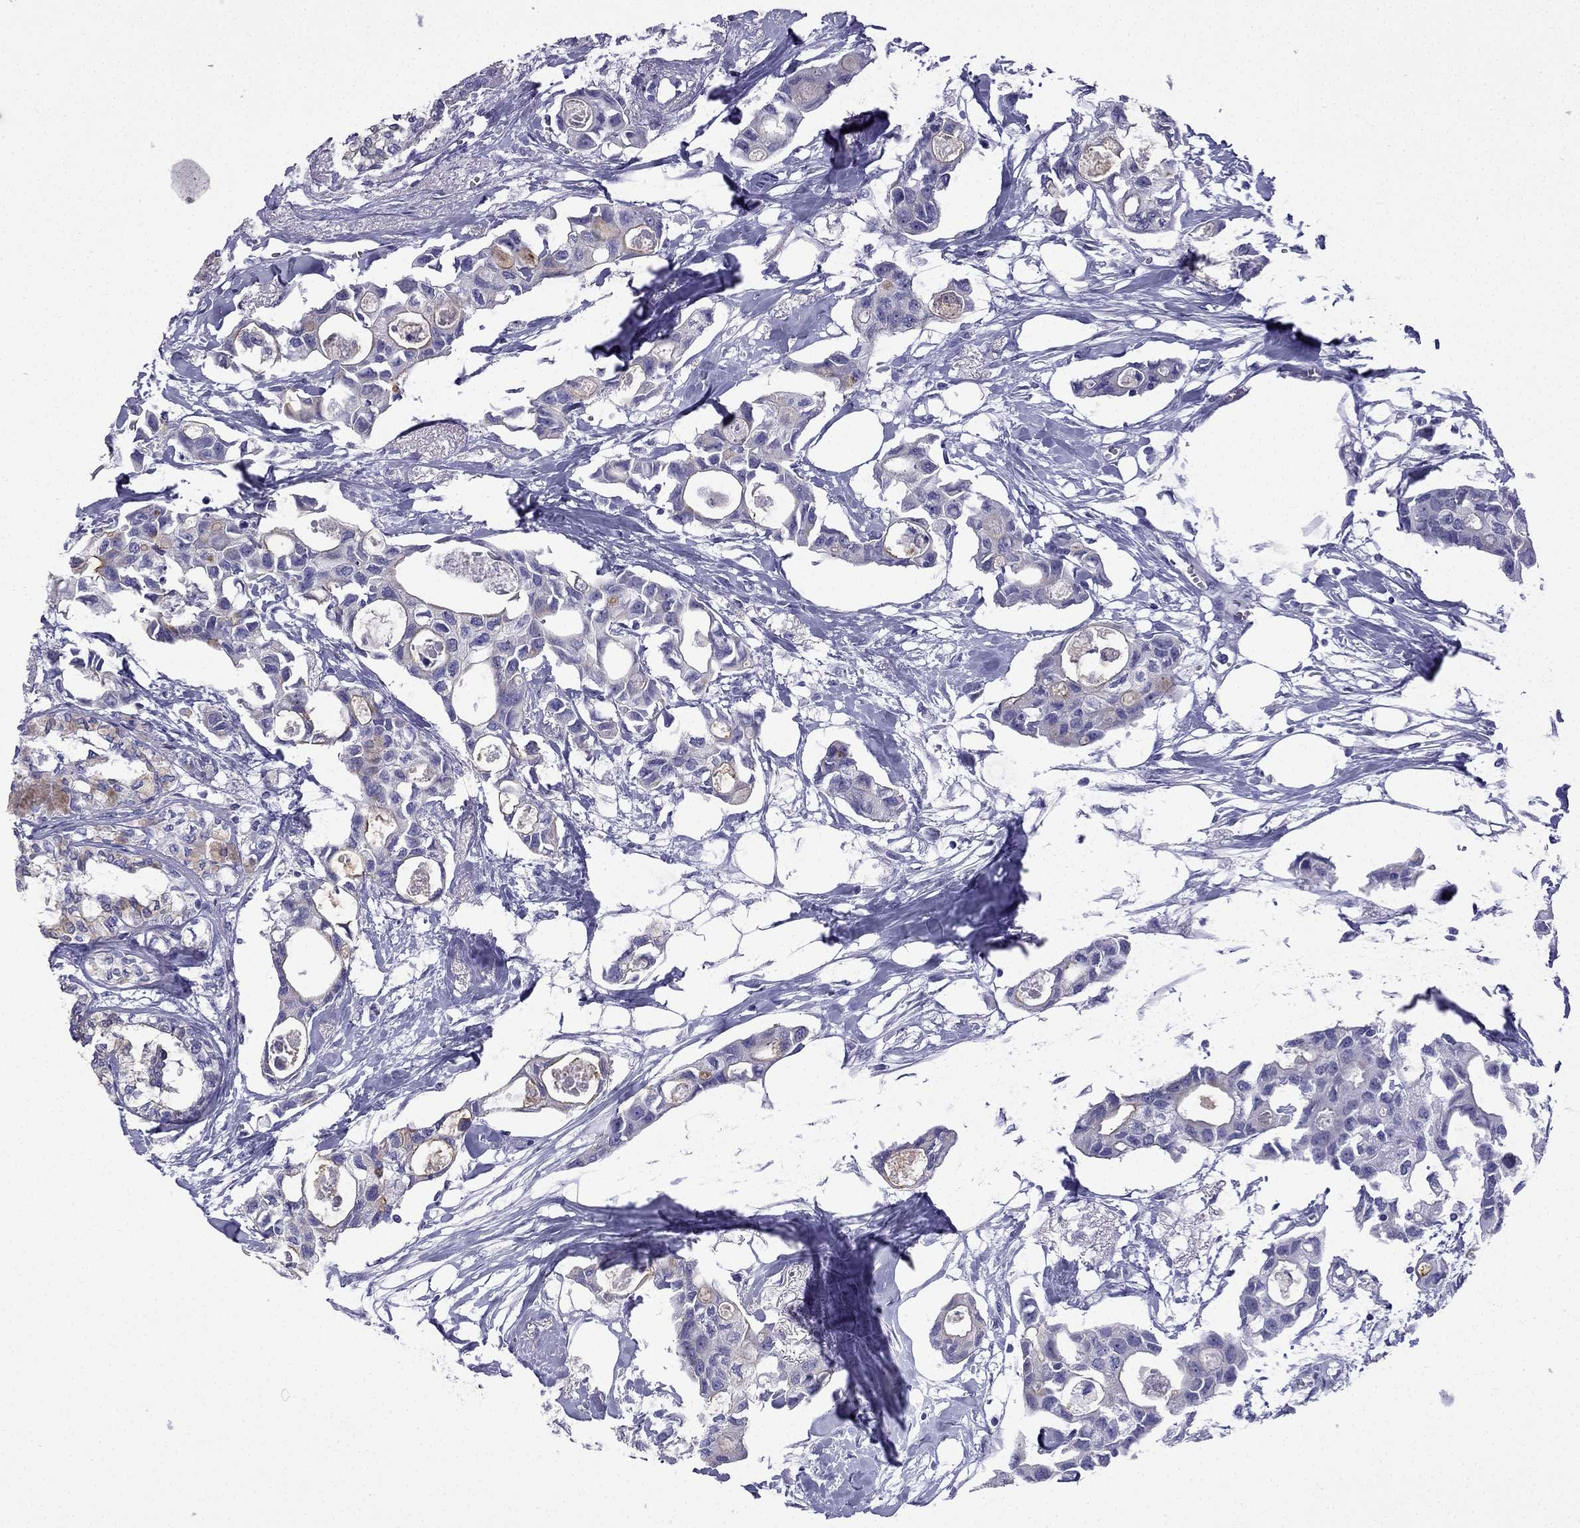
{"staining": {"intensity": "weak", "quantity": "<25%", "location": "cytoplasmic/membranous"}, "tissue": "breast cancer", "cell_type": "Tumor cells", "image_type": "cancer", "snomed": [{"axis": "morphology", "description": "Duct carcinoma"}, {"axis": "topography", "description": "Breast"}], "caption": "This is a micrograph of immunohistochemistry (IHC) staining of breast infiltrating ductal carcinoma, which shows no expression in tumor cells. Nuclei are stained in blue.", "gene": "GJA8", "patient": {"sex": "female", "age": 83}}